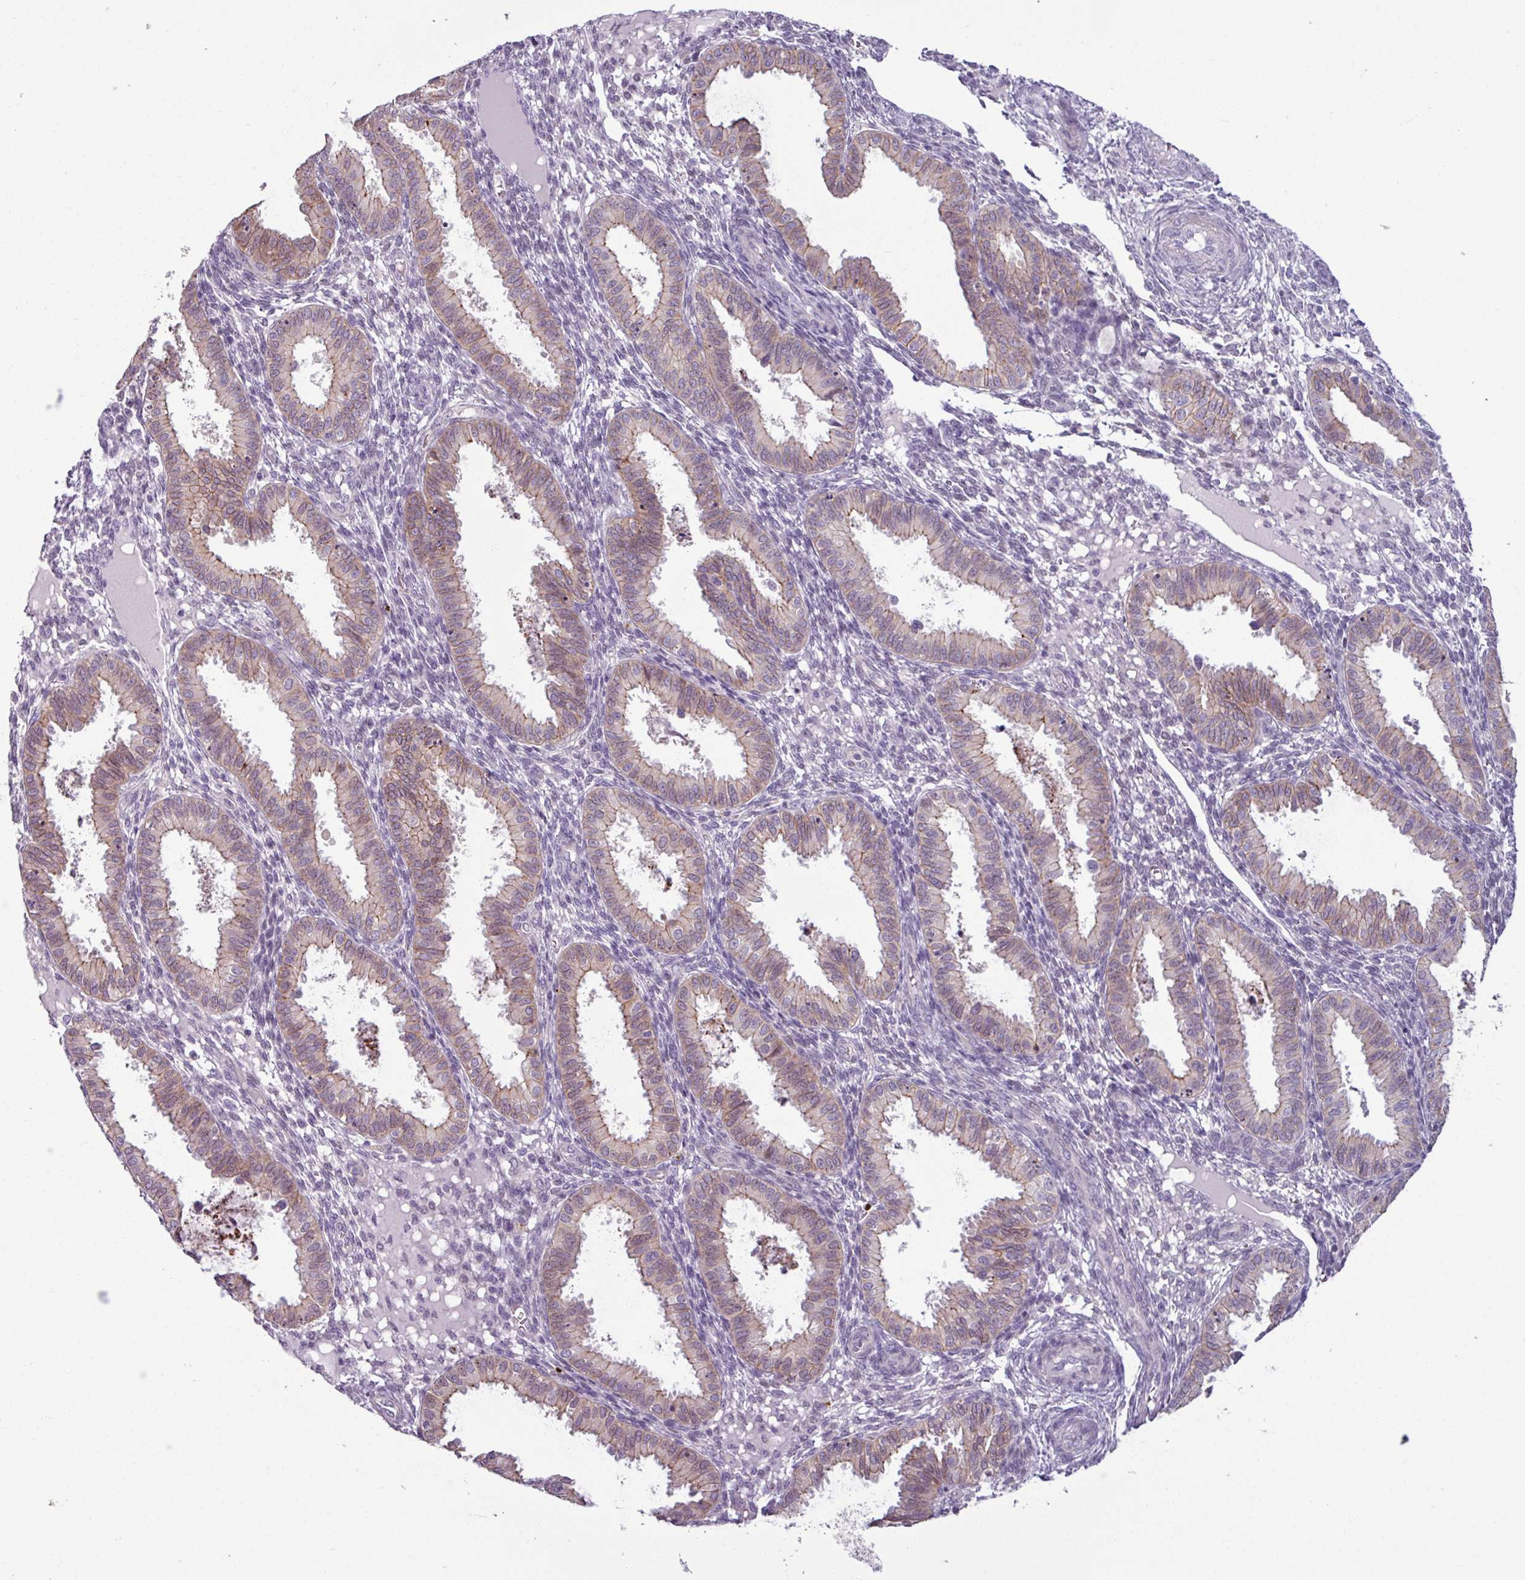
{"staining": {"intensity": "weak", "quantity": "<25%", "location": "cytoplasmic/membranous"}, "tissue": "endometrium", "cell_type": "Cells in endometrial stroma", "image_type": "normal", "snomed": [{"axis": "morphology", "description": "Normal tissue, NOS"}, {"axis": "topography", "description": "Endometrium"}], "caption": "Cells in endometrial stroma are negative for protein expression in normal human endometrium. The staining was performed using DAB to visualize the protein expression in brown, while the nuclei were stained in blue with hematoxylin (Magnification: 20x).", "gene": "PNMA6A", "patient": {"sex": "female", "age": 33}}